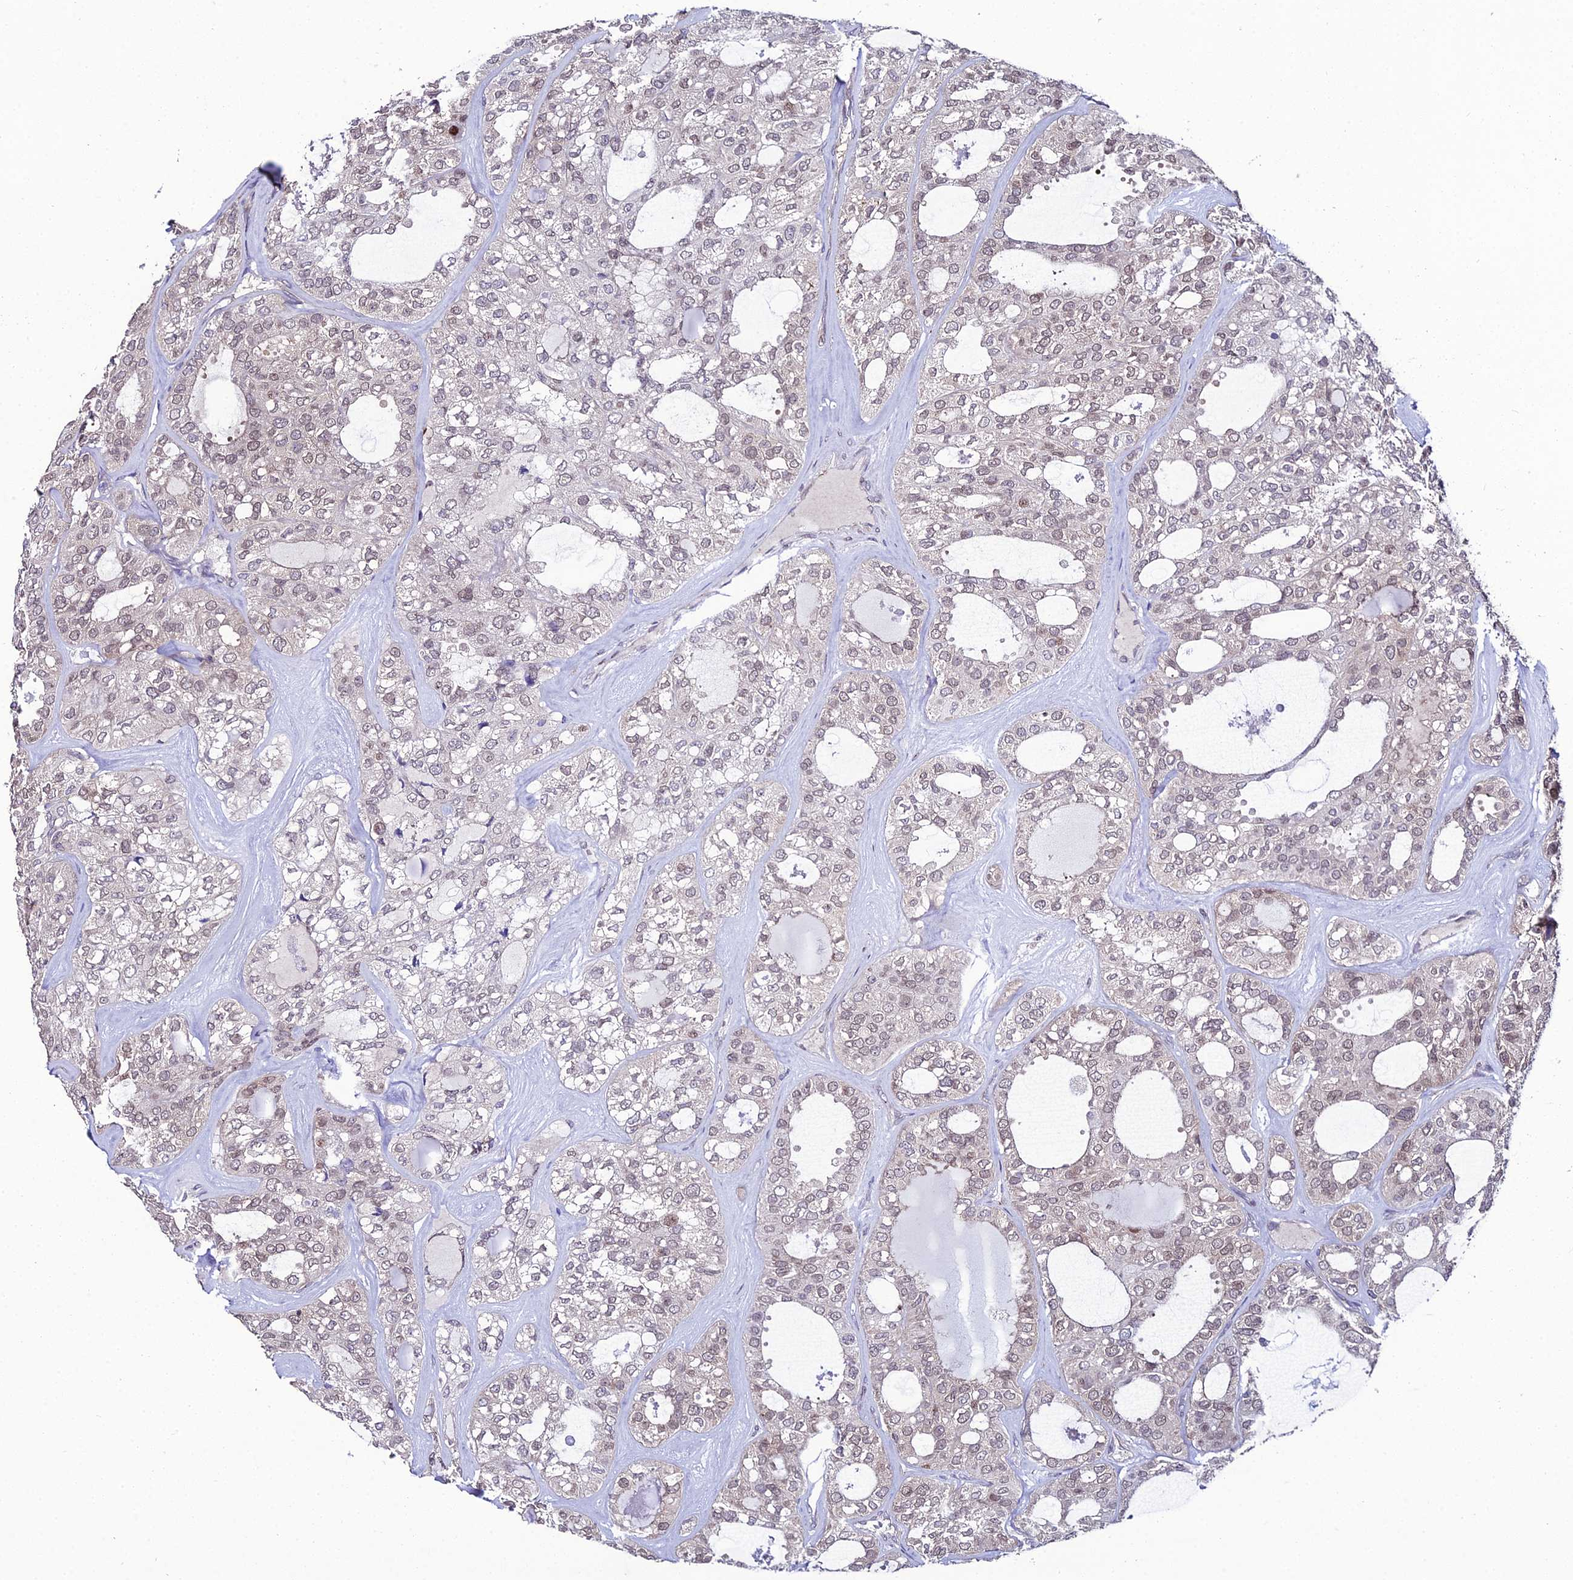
{"staining": {"intensity": "weak", "quantity": "25%-75%", "location": "nuclear"}, "tissue": "thyroid cancer", "cell_type": "Tumor cells", "image_type": "cancer", "snomed": [{"axis": "morphology", "description": "Follicular adenoma carcinoma, NOS"}, {"axis": "topography", "description": "Thyroid gland"}], "caption": "Weak nuclear positivity is seen in about 25%-75% of tumor cells in thyroid cancer.", "gene": "DDX19A", "patient": {"sex": "male", "age": 75}}